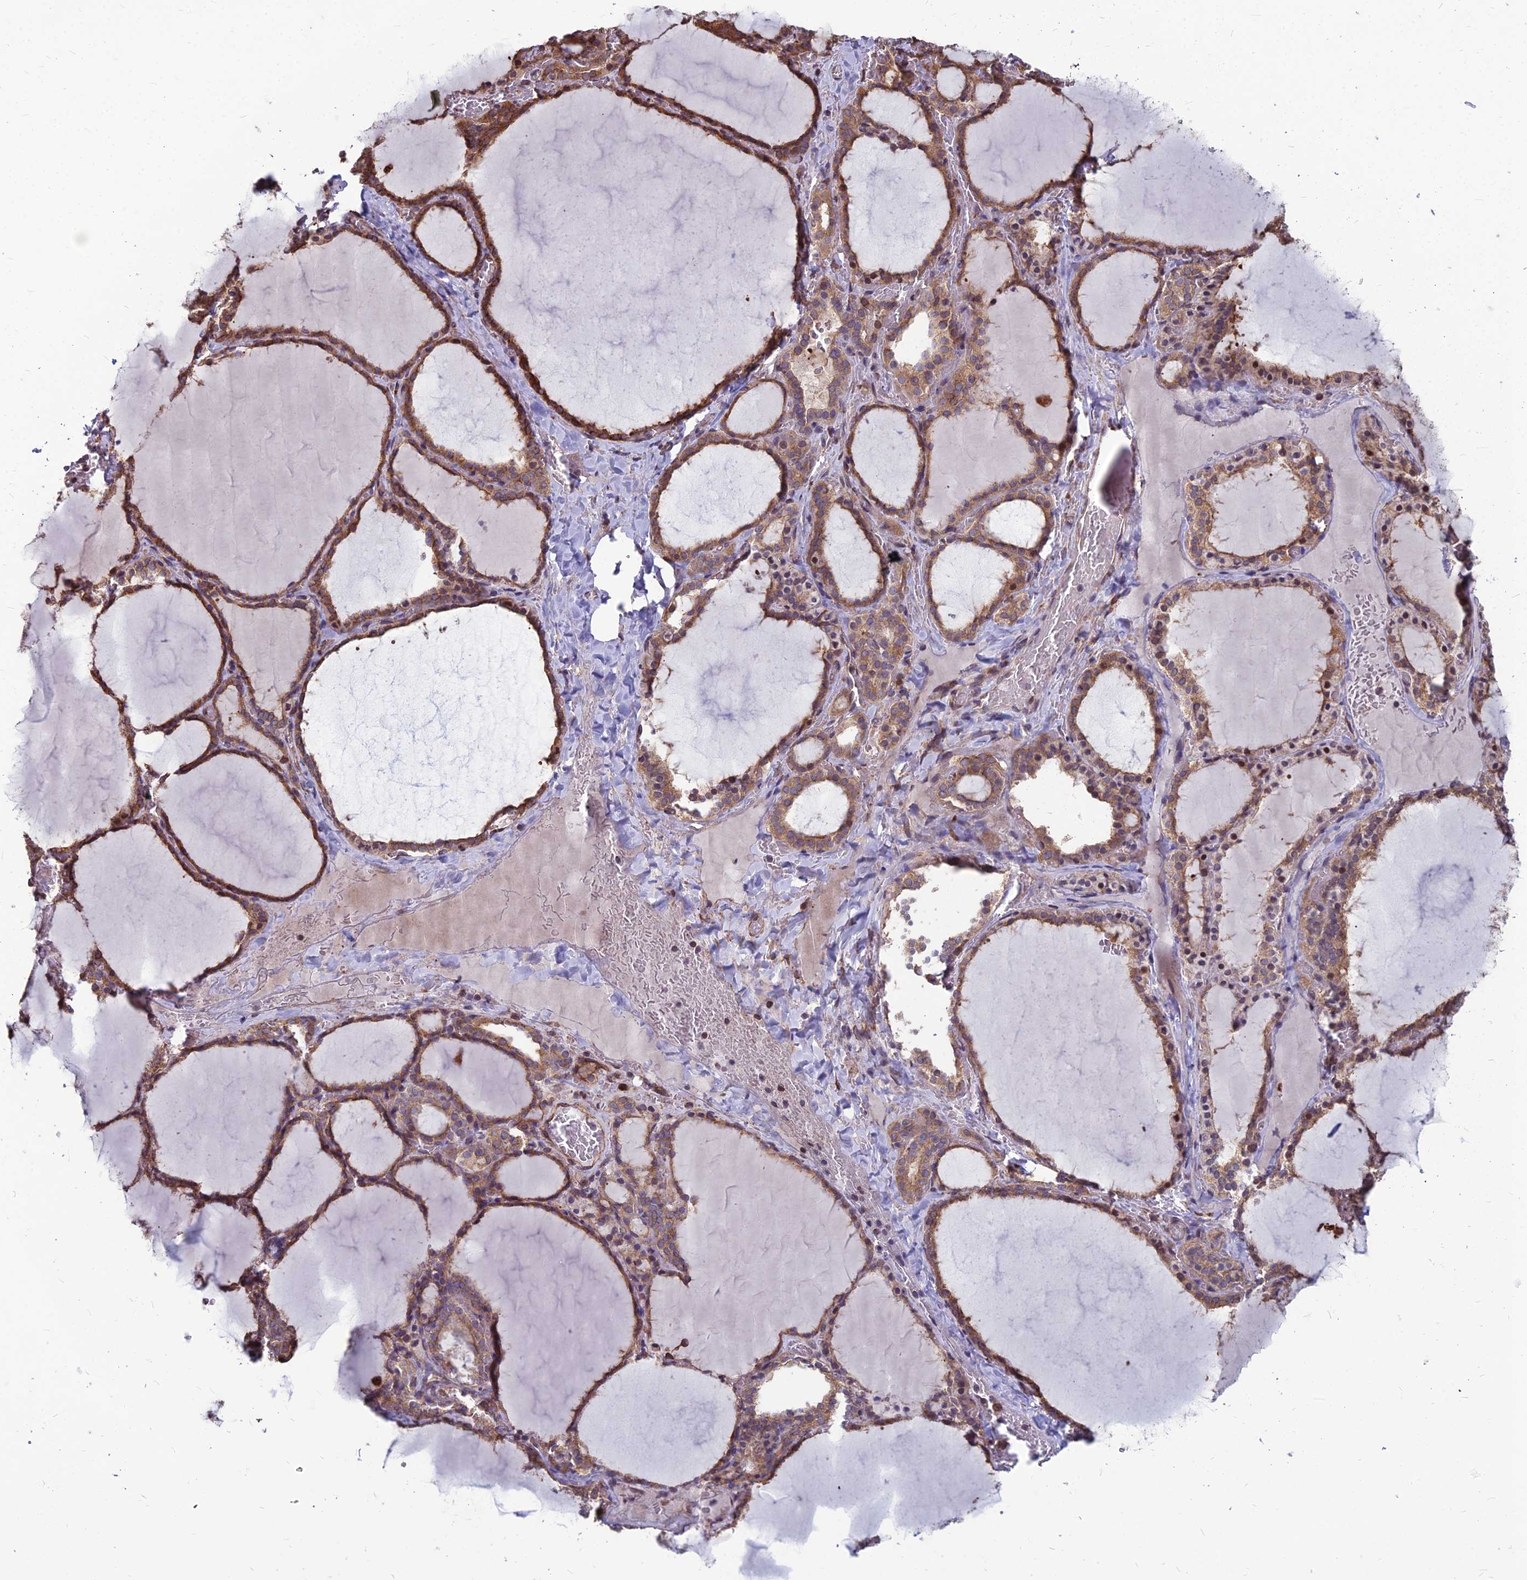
{"staining": {"intensity": "strong", "quantity": ">75%", "location": "cytoplasmic/membranous"}, "tissue": "thyroid gland", "cell_type": "Glandular cells", "image_type": "normal", "snomed": [{"axis": "morphology", "description": "Normal tissue, NOS"}, {"axis": "topography", "description": "Thyroid gland"}], "caption": "IHC (DAB (3,3'-diaminobenzidine)) staining of benign thyroid gland demonstrates strong cytoplasmic/membranous protein positivity in approximately >75% of glandular cells.", "gene": "LSM6", "patient": {"sex": "female", "age": 39}}